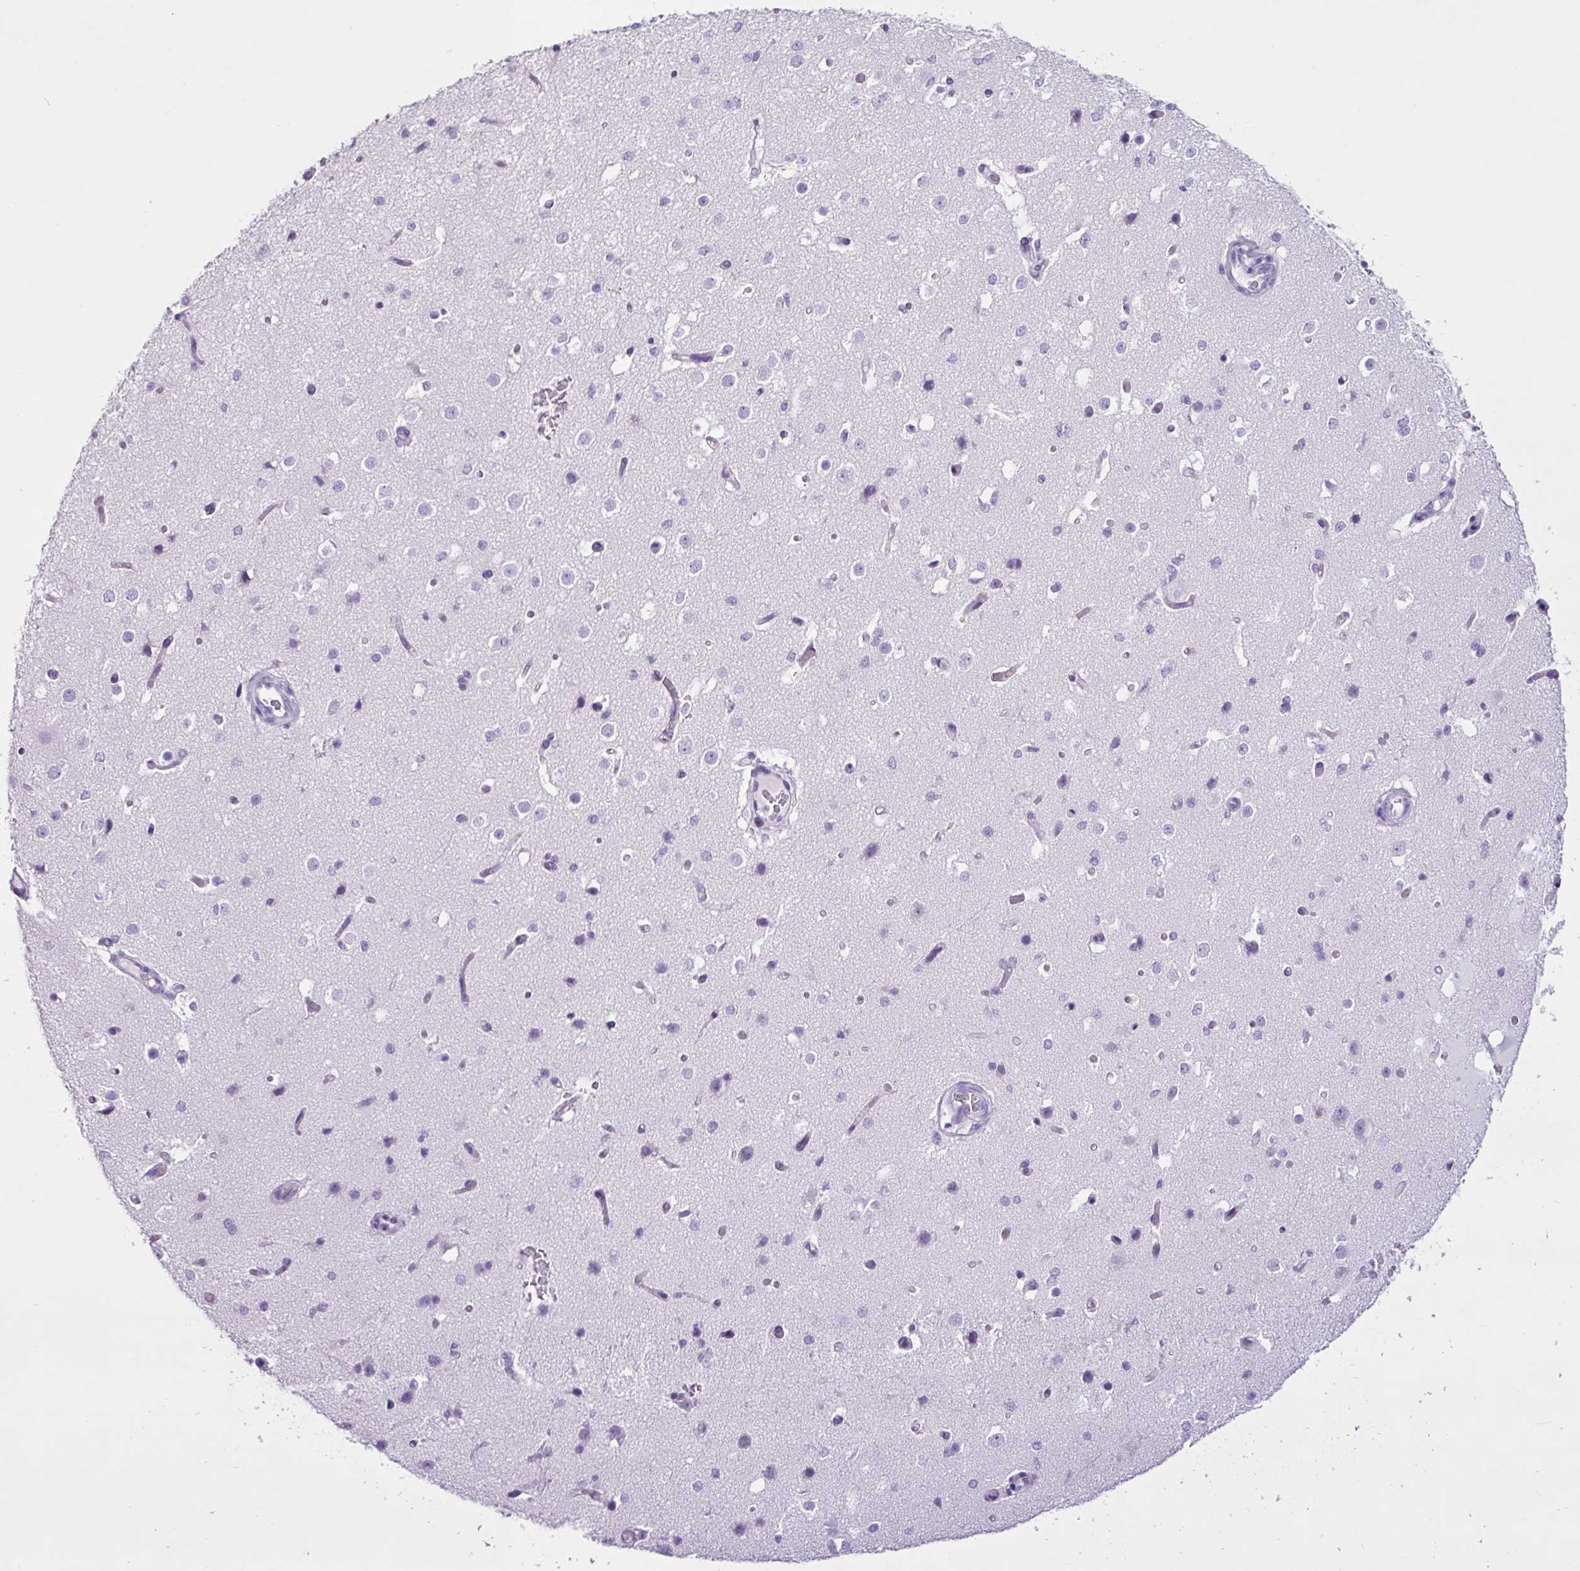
{"staining": {"intensity": "negative", "quantity": "none", "location": "none"}, "tissue": "cerebral cortex", "cell_type": "Endothelial cells", "image_type": "normal", "snomed": [{"axis": "morphology", "description": "Normal tissue, NOS"}, {"axis": "morphology", "description": "Inflammation, NOS"}, {"axis": "topography", "description": "Cerebral cortex"}], "caption": "Endothelial cells are negative for brown protein staining in normal cerebral cortex. The staining is performed using DAB brown chromogen with nuclei counter-stained in using hematoxylin.", "gene": "PGR", "patient": {"sex": "male", "age": 6}}